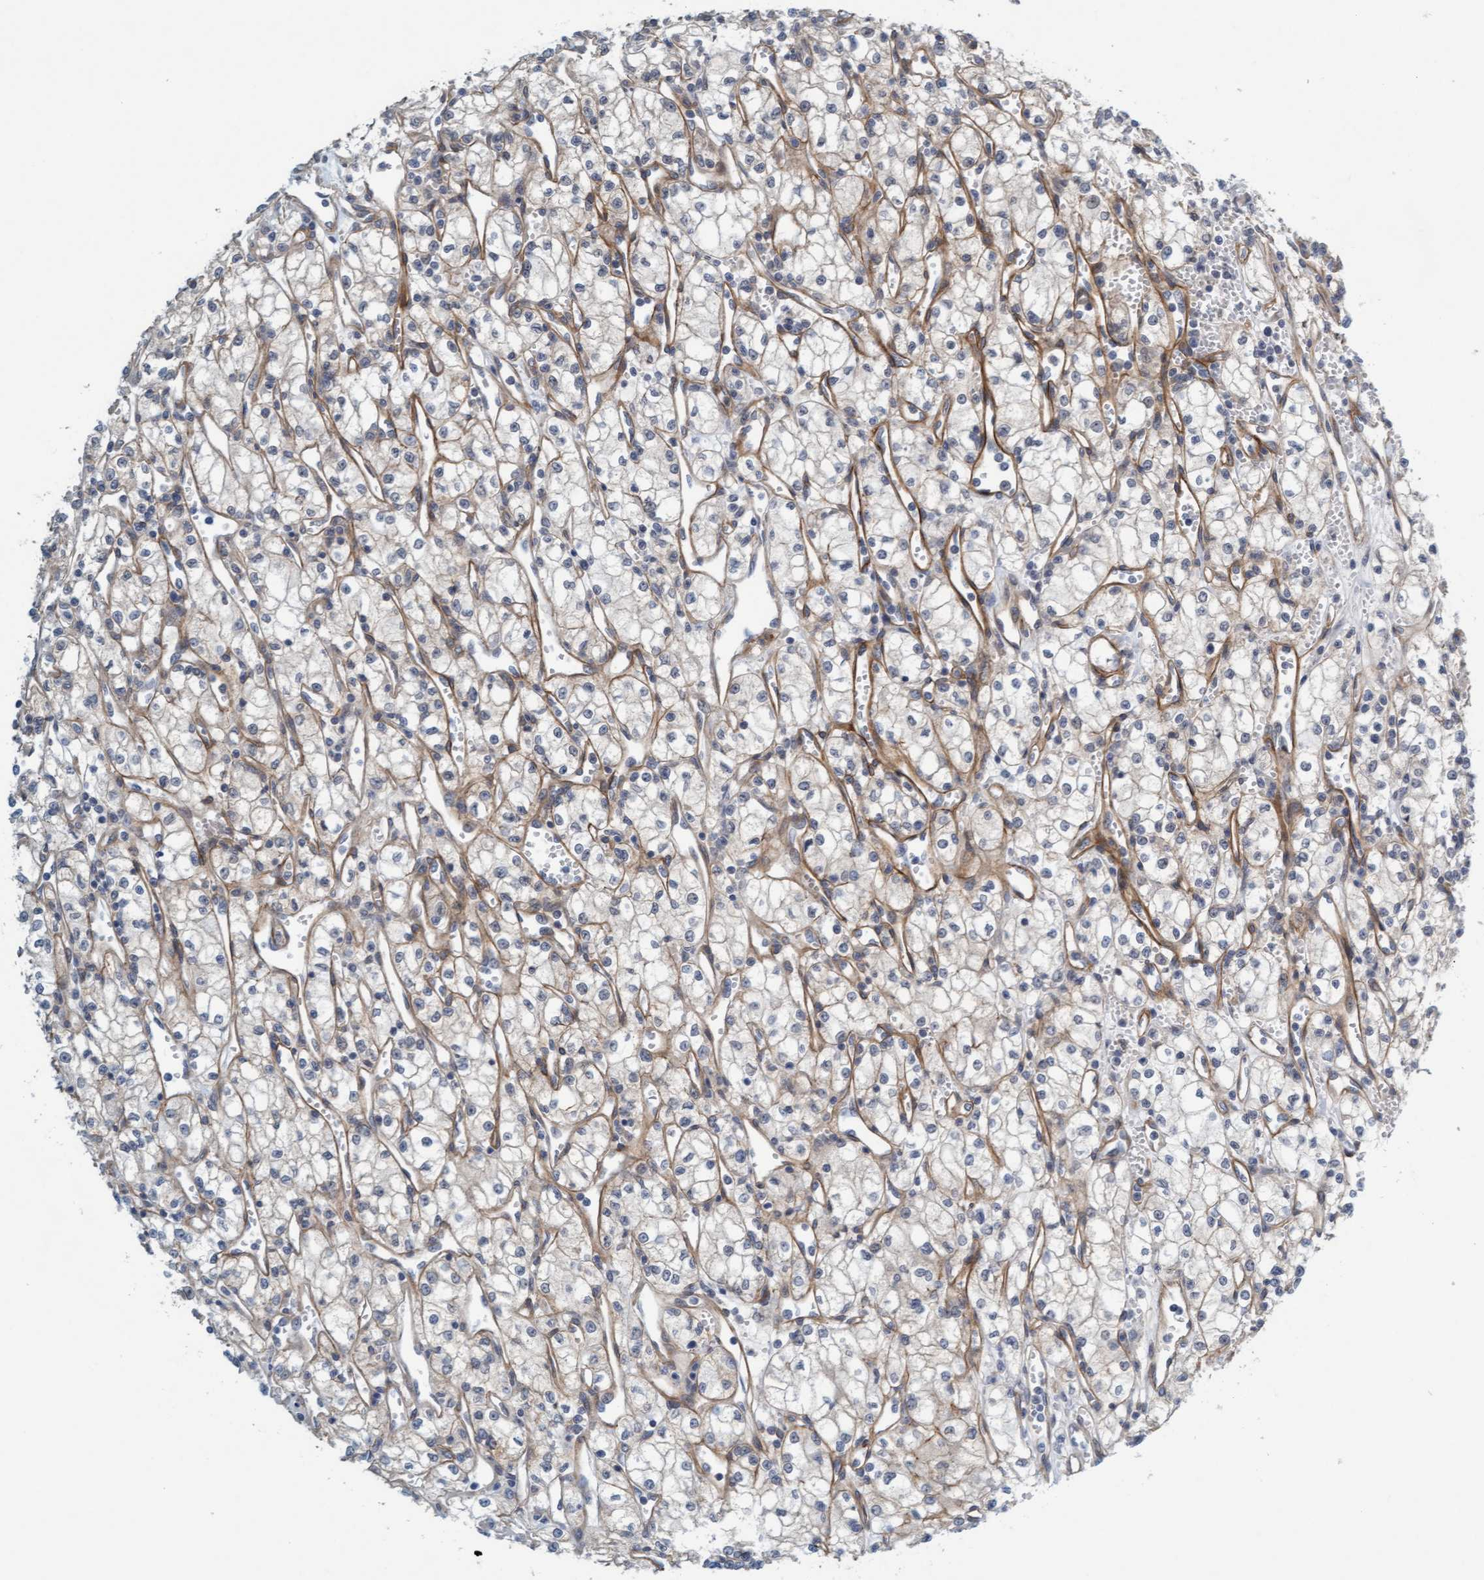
{"staining": {"intensity": "negative", "quantity": "none", "location": "none"}, "tissue": "renal cancer", "cell_type": "Tumor cells", "image_type": "cancer", "snomed": [{"axis": "morphology", "description": "Adenocarcinoma, NOS"}, {"axis": "topography", "description": "Kidney"}], "caption": "Immunohistochemistry (IHC) of renal cancer (adenocarcinoma) displays no positivity in tumor cells. (DAB IHC, high magnification).", "gene": "TSTD2", "patient": {"sex": "male", "age": 59}}